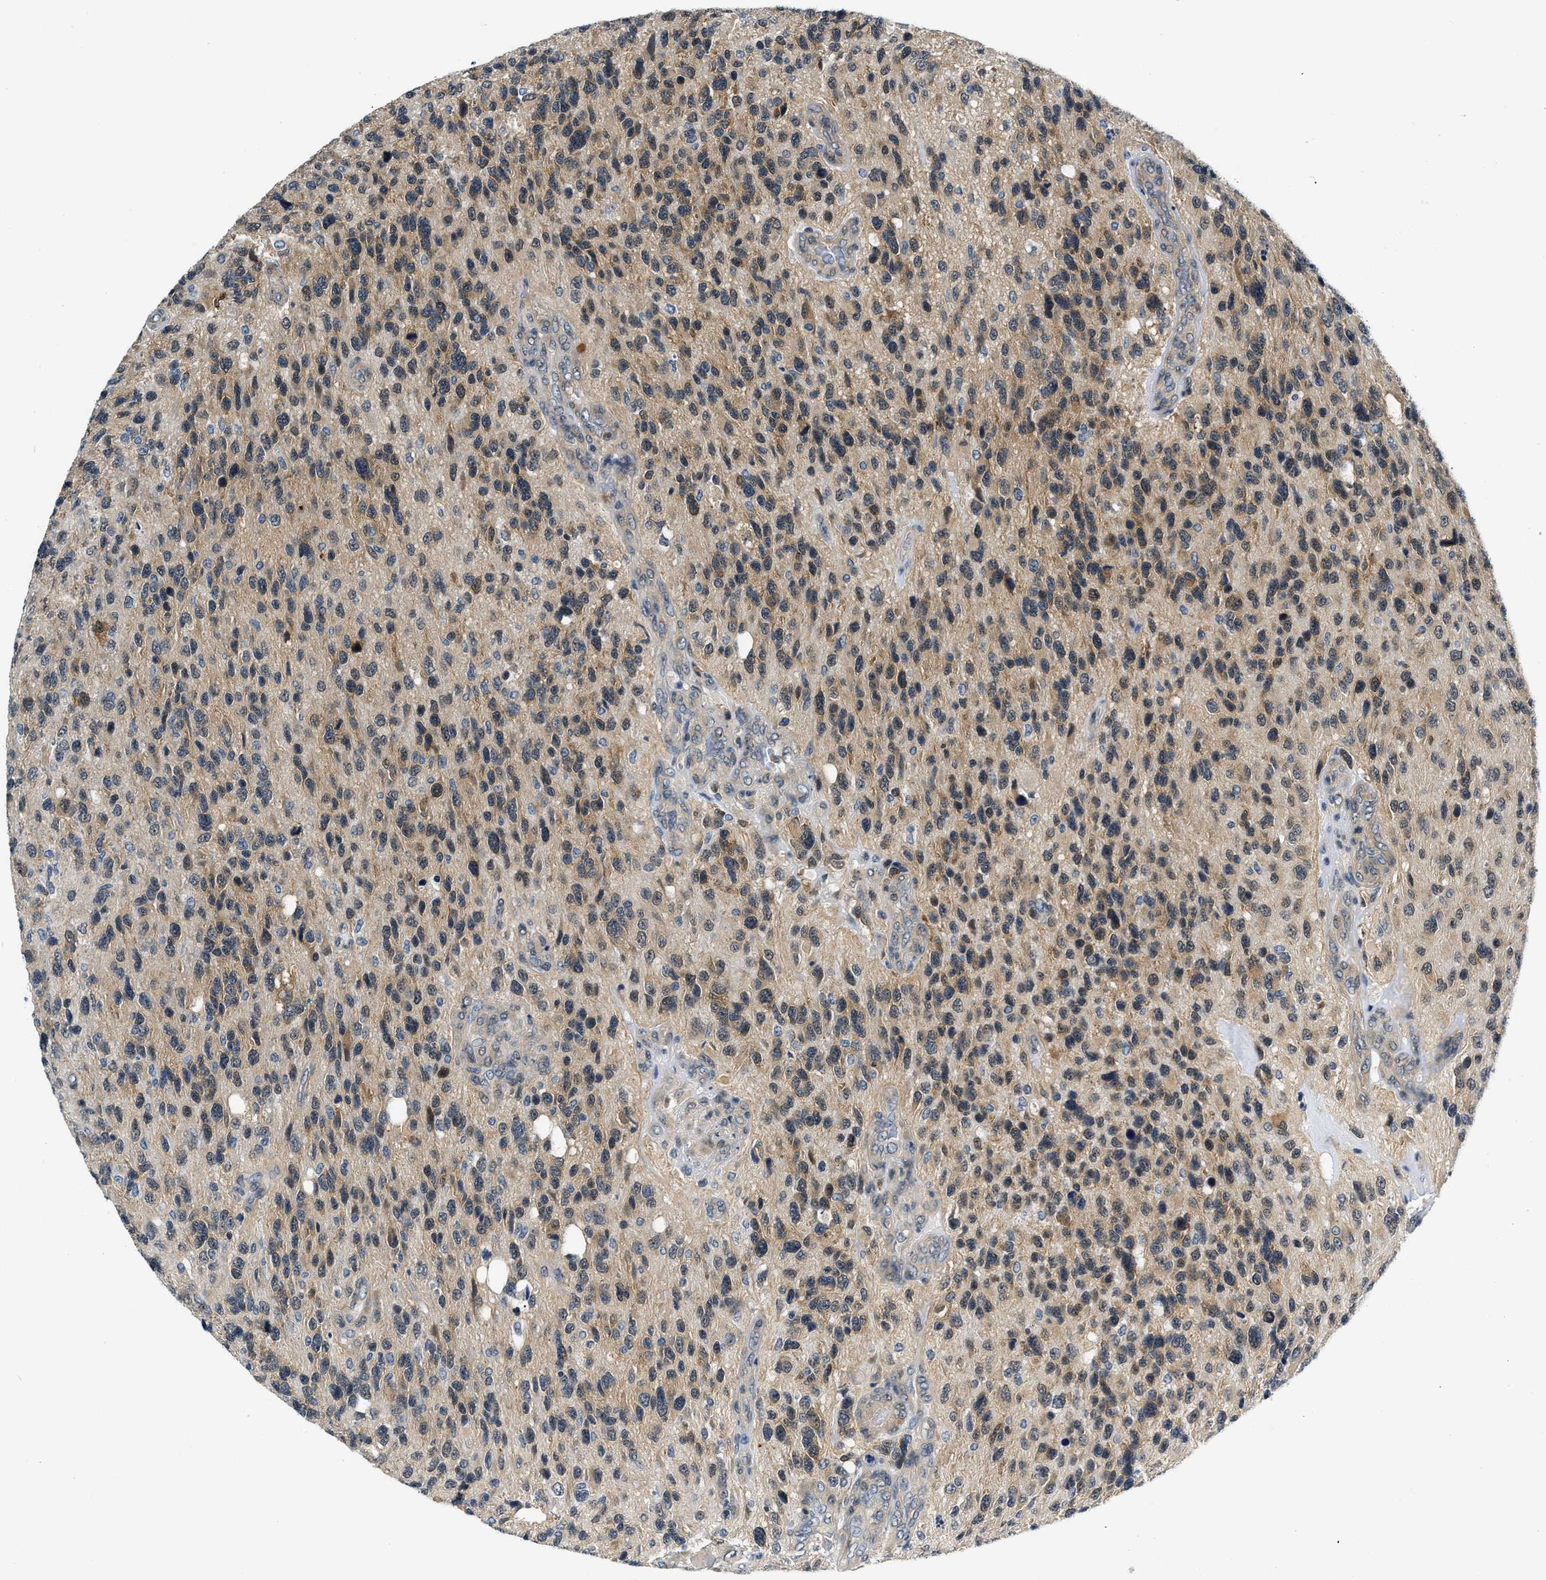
{"staining": {"intensity": "moderate", "quantity": "25%-75%", "location": "cytoplasmic/membranous"}, "tissue": "glioma", "cell_type": "Tumor cells", "image_type": "cancer", "snomed": [{"axis": "morphology", "description": "Glioma, malignant, High grade"}, {"axis": "topography", "description": "Brain"}], "caption": "Malignant glioma (high-grade) stained with a protein marker displays moderate staining in tumor cells.", "gene": "SMAD4", "patient": {"sex": "female", "age": 58}}